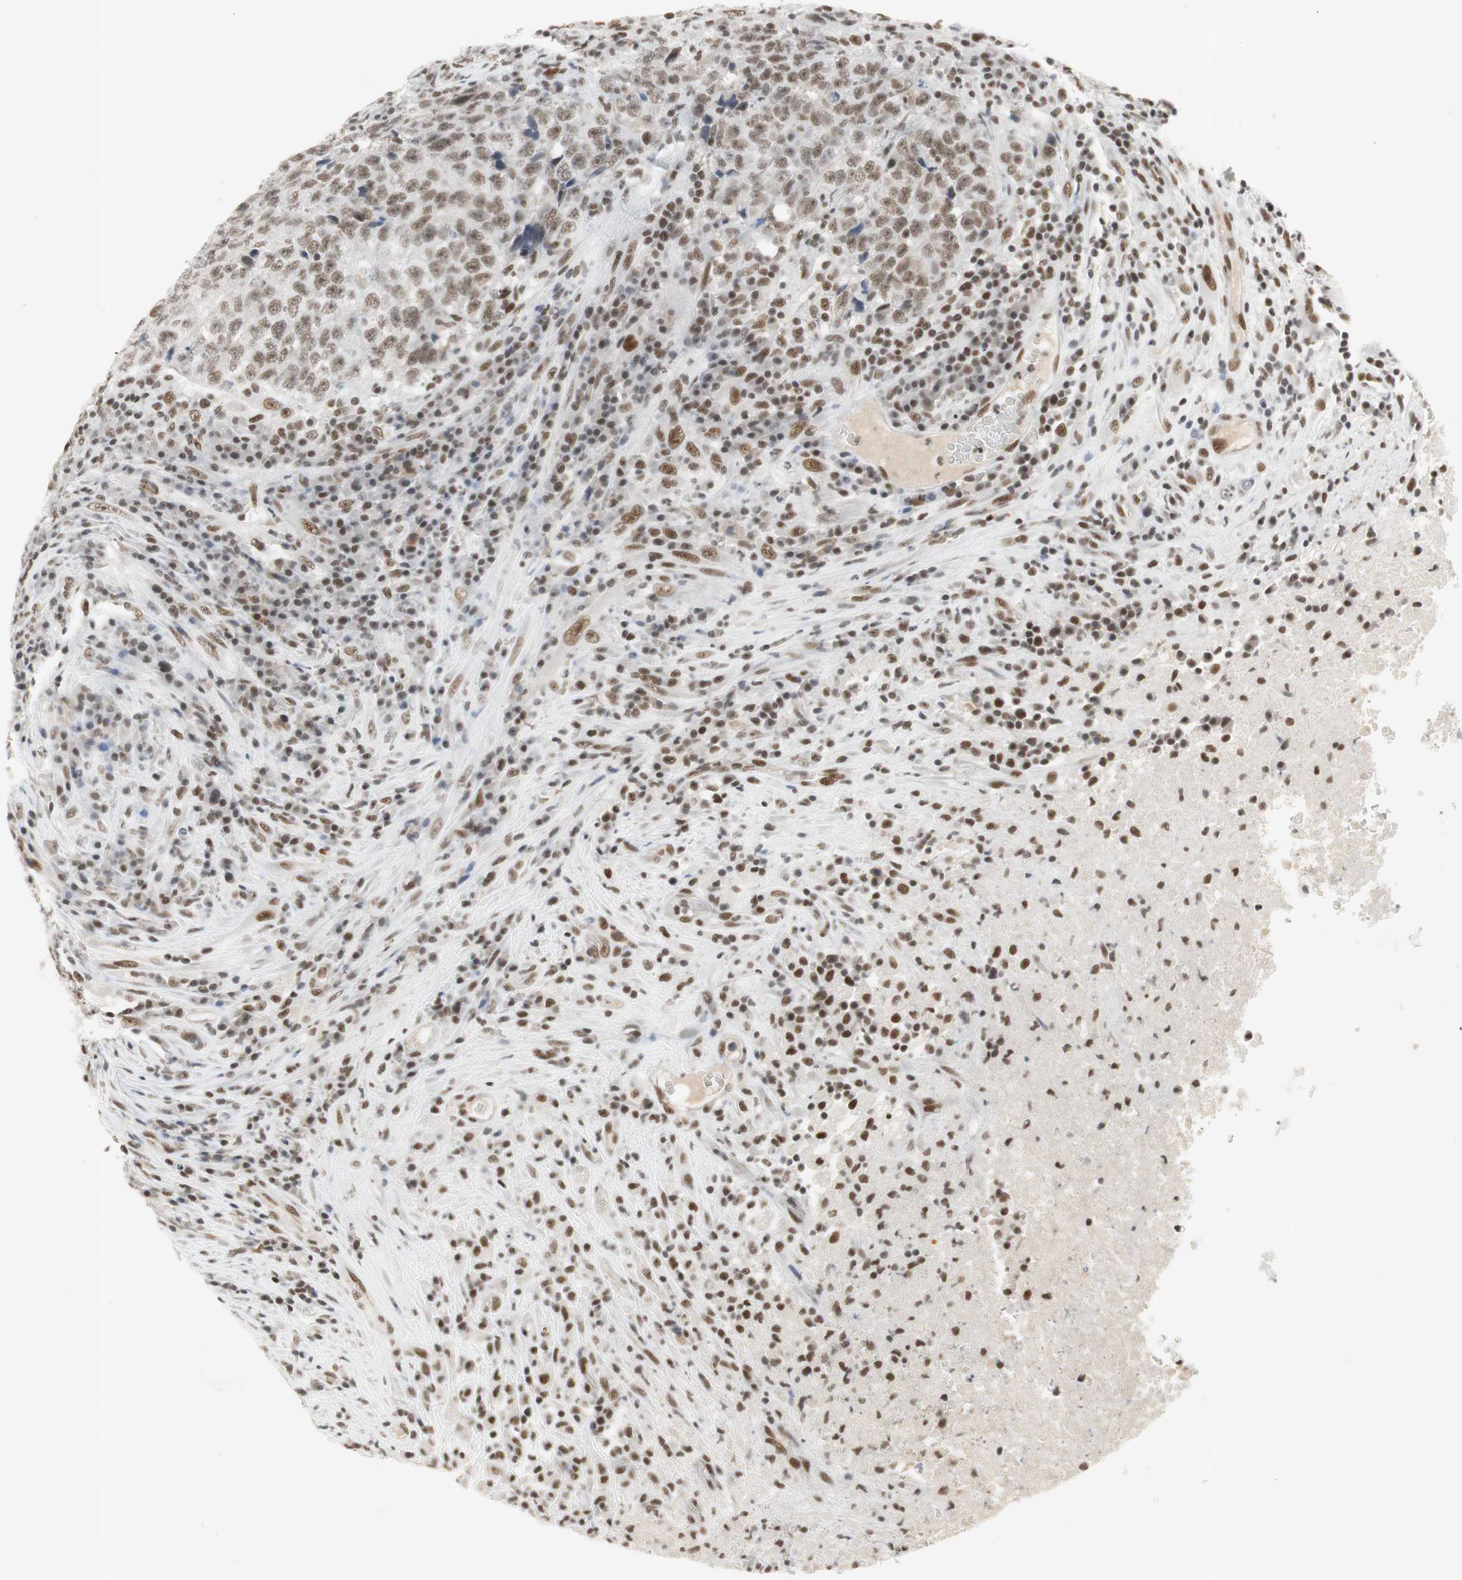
{"staining": {"intensity": "moderate", "quantity": ">75%", "location": "nuclear"}, "tissue": "testis cancer", "cell_type": "Tumor cells", "image_type": "cancer", "snomed": [{"axis": "morphology", "description": "Necrosis, NOS"}, {"axis": "morphology", "description": "Carcinoma, Embryonal, NOS"}, {"axis": "topography", "description": "Testis"}], "caption": "Protein staining of testis embryonal carcinoma tissue reveals moderate nuclear expression in about >75% of tumor cells.", "gene": "RTF1", "patient": {"sex": "male", "age": 19}}